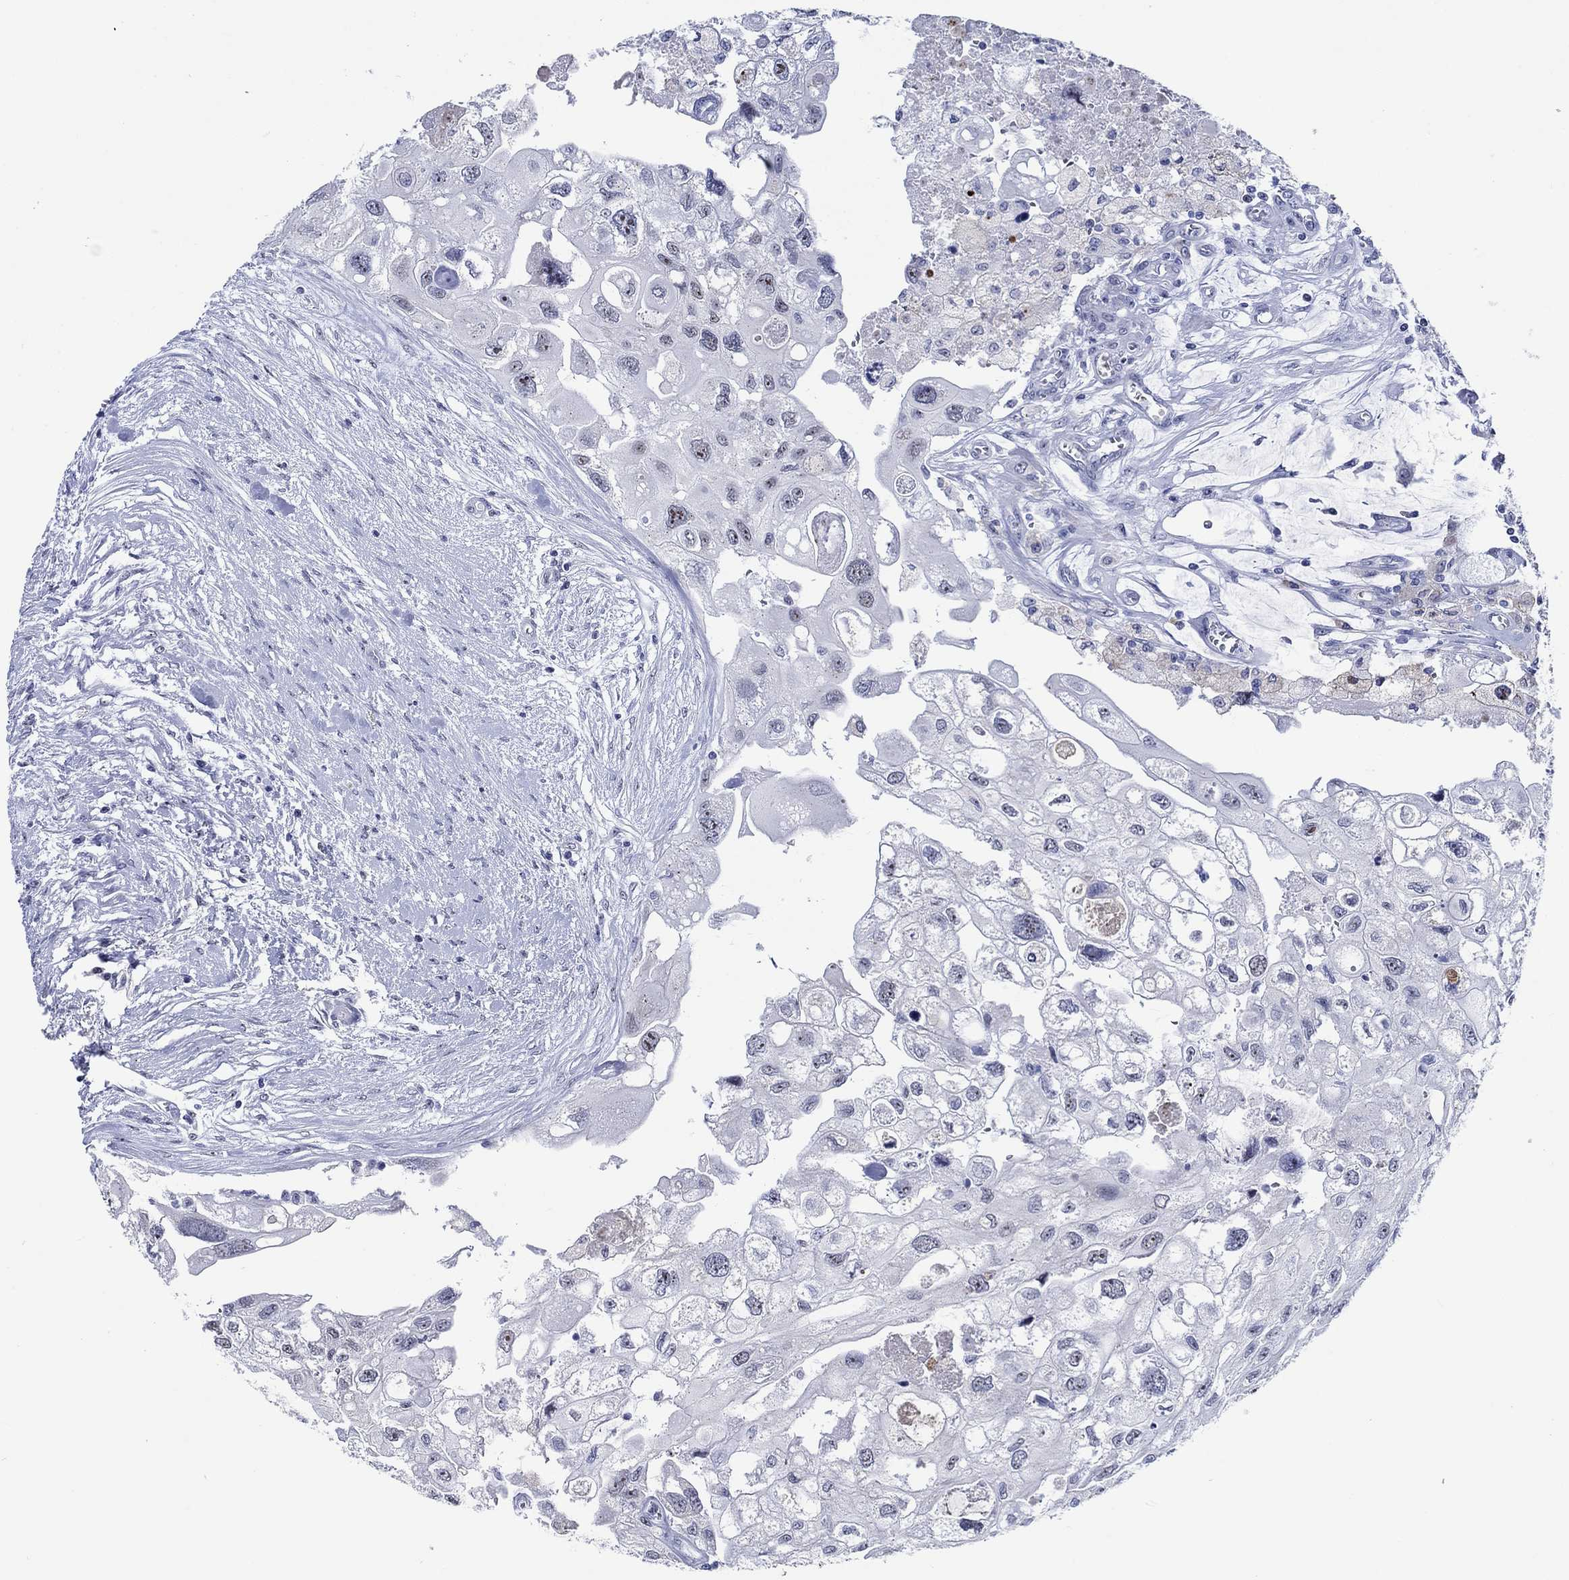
{"staining": {"intensity": "strong", "quantity": "25%-75%", "location": "nuclear"}, "tissue": "urothelial cancer", "cell_type": "Tumor cells", "image_type": "cancer", "snomed": [{"axis": "morphology", "description": "Urothelial carcinoma, High grade"}, {"axis": "topography", "description": "Urinary bladder"}], "caption": "An image showing strong nuclear expression in approximately 25%-75% of tumor cells in urothelial cancer, as visualized by brown immunohistochemical staining.", "gene": "ZNF446", "patient": {"sex": "male", "age": 59}}